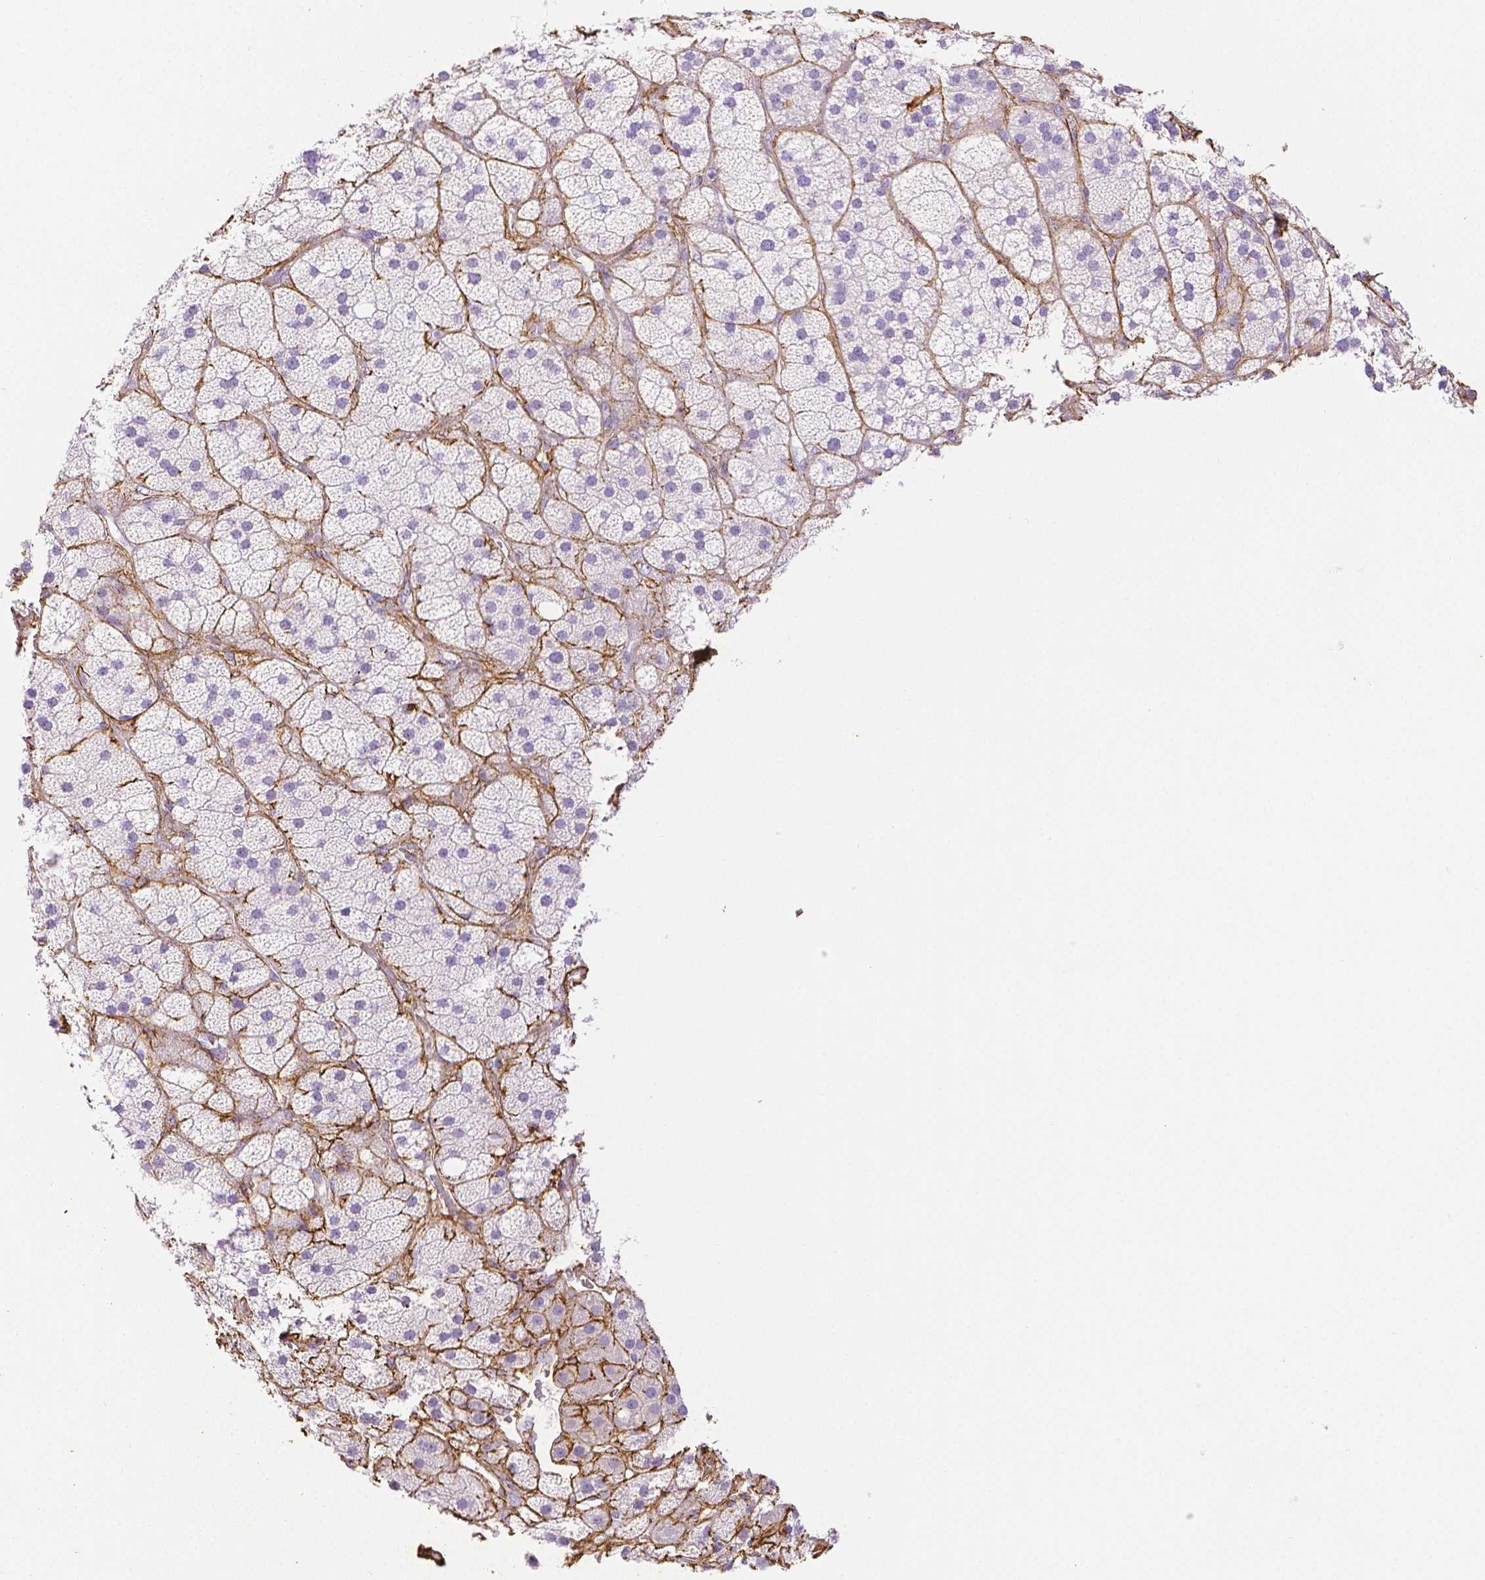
{"staining": {"intensity": "negative", "quantity": "none", "location": "none"}, "tissue": "adrenal gland", "cell_type": "Glandular cells", "image_type": "normal", "snomed": [{"axis": "morphology", "description": "Normal tissue, NOS"}, {"axis": "topography", "description": "Adrenal gland"}], "caption": "Immunohistochemical staining of normal human adrenal gland exhibits no significant expression in glandular cells.", "gene": "FBN1", "patient": {"sex": "male", "age": 57}}